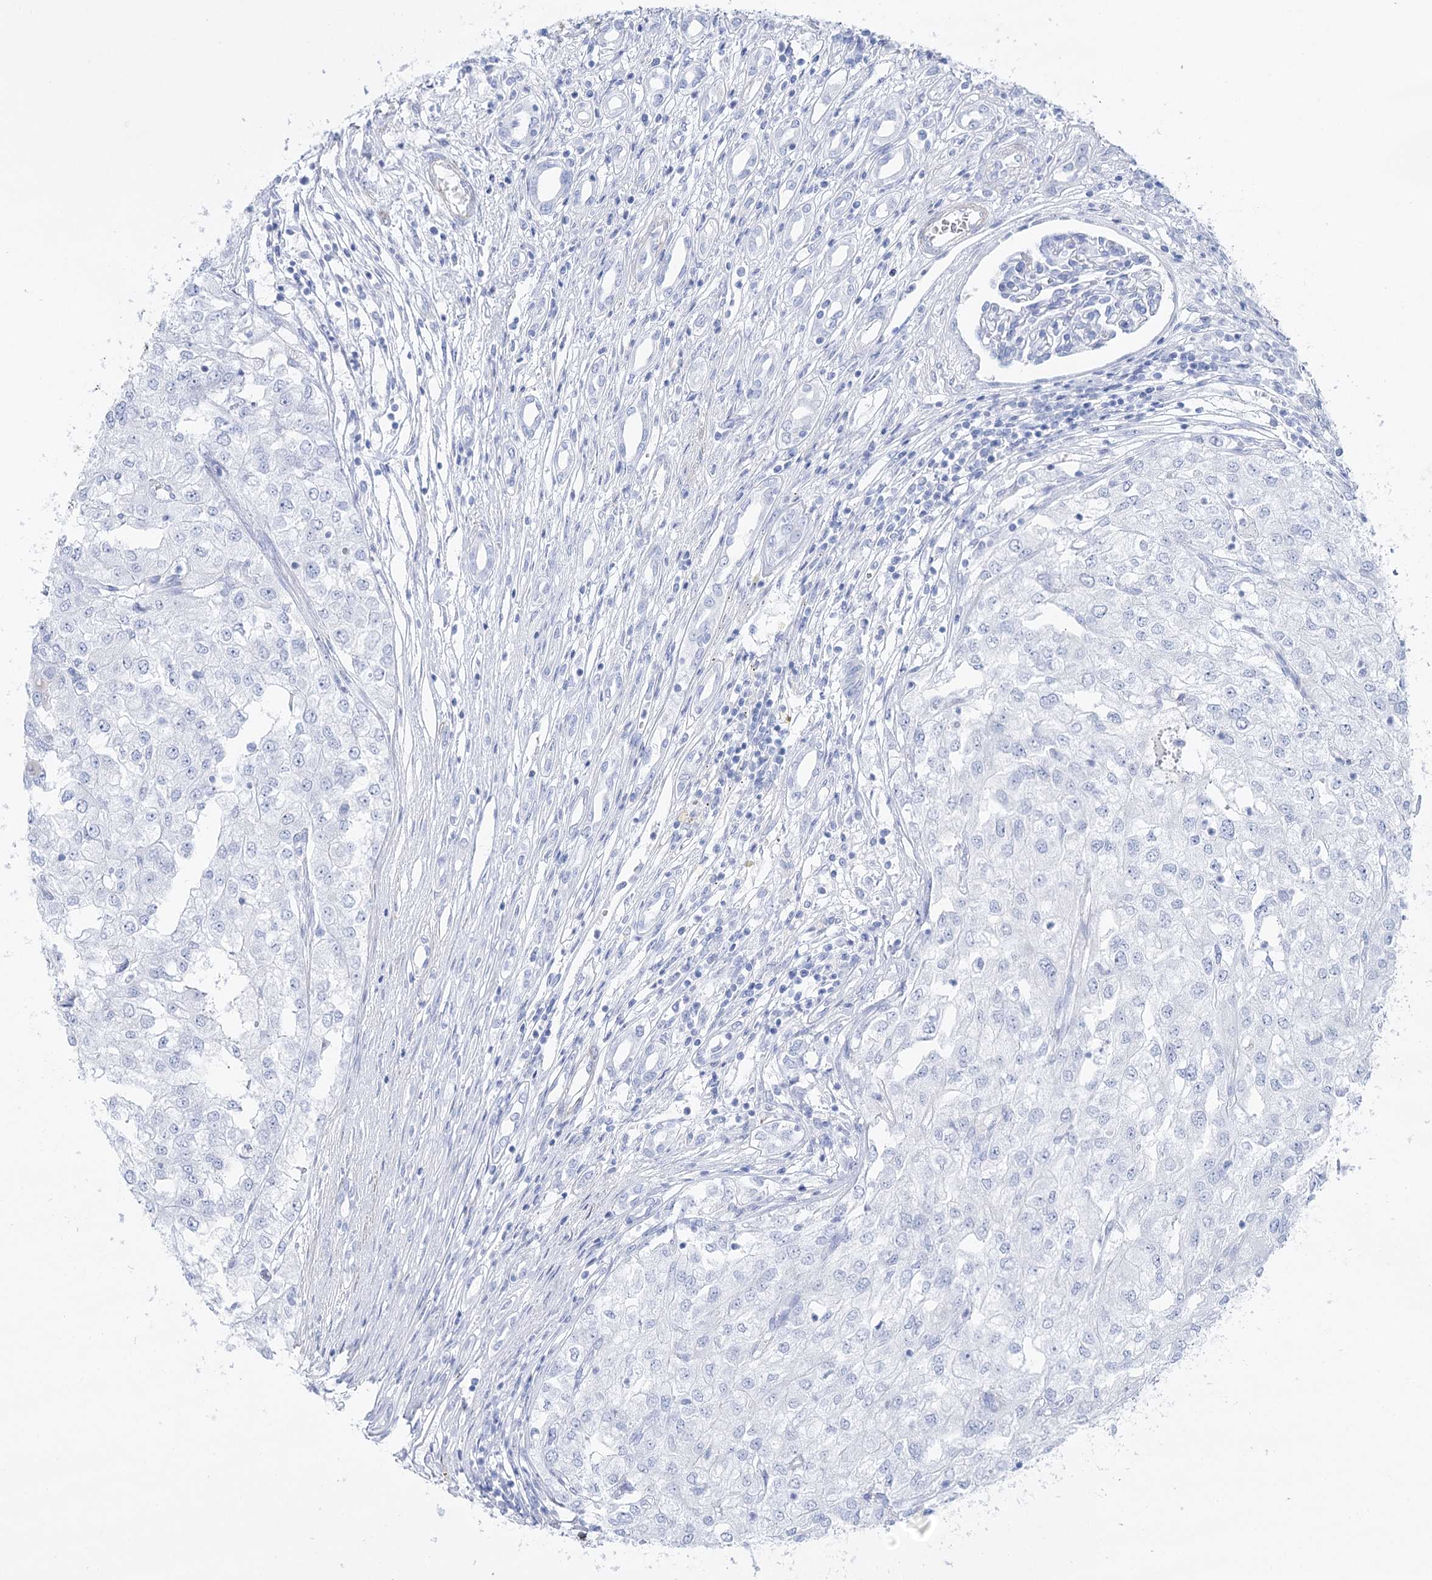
{"staining": {"intensity": "negative", "quantity": "none", "location": "none"}, "tissue": "renal cancer", "cell_type": "Tumor cells", "image_type": "cancer", "snomed": [{"axis": "morphology", "description": "Adenocarcinoma, NOS"}, {"axis": "topography", "description": "Kidney"}], "caption": "This is an immunohistochemistry histopathology image of human renal adenocarcinoma. There is no expression in tumor cells.", "gene": "CSN3", "patient": {"sex": "female", "age": 54}}